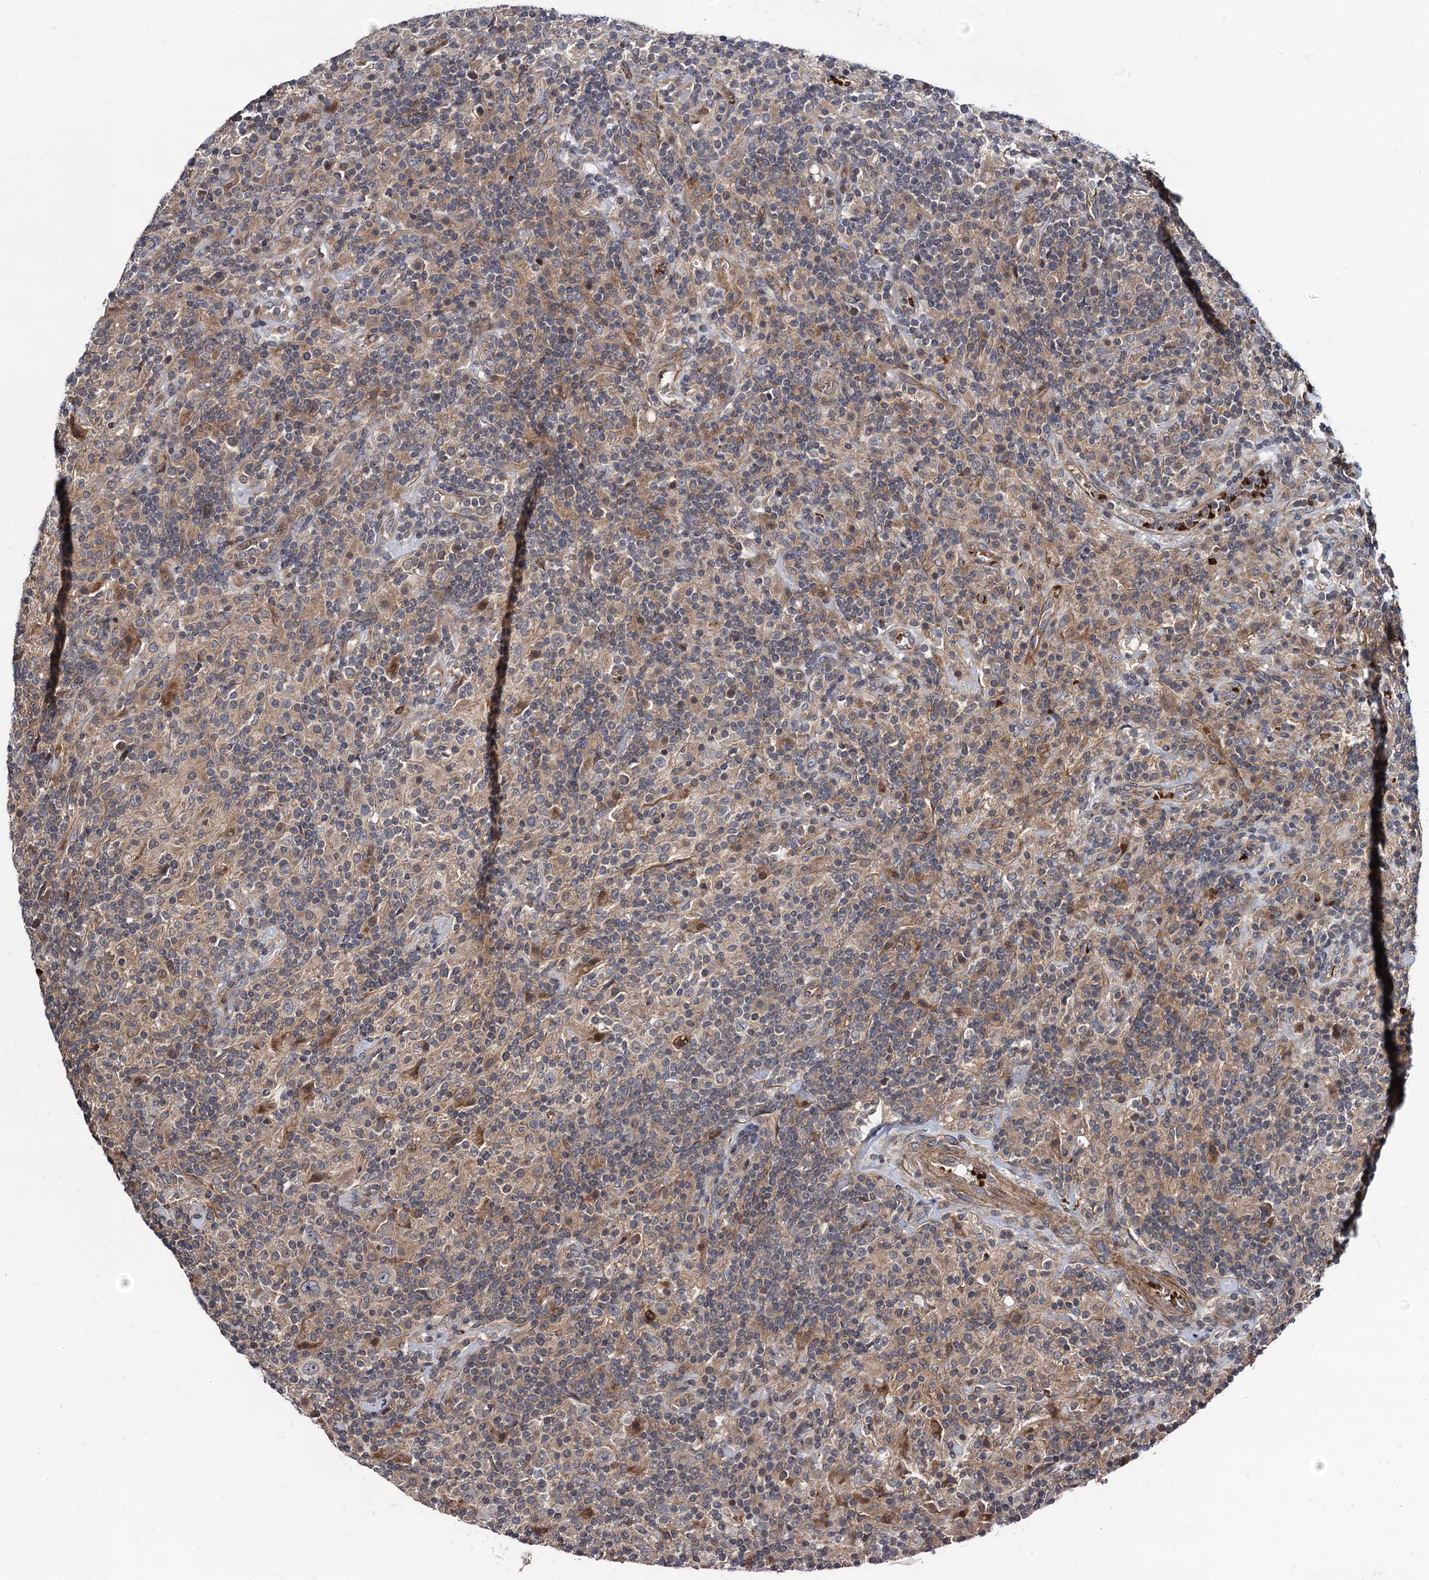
{"staining": {"intensity": "negative", "quantity": "none", "location": "none"}, "tissue": "lymphoma", "cell_type": "Tumor cells", "image_type": "cancer", "snomed": [{"axis": "morphology", "description": "Hodgkin's disease, NOS"}, {"axis": "topography", "description": "Lymph node"}], "caption": "High magnification brightfield microscopy of lymphoma stained with DAB (brown) and counterstained with hematoxylin (blue): tumor cells show no significant expression.", "gene": "KXD1", "patient": {"sex": "male", "age": 70}}